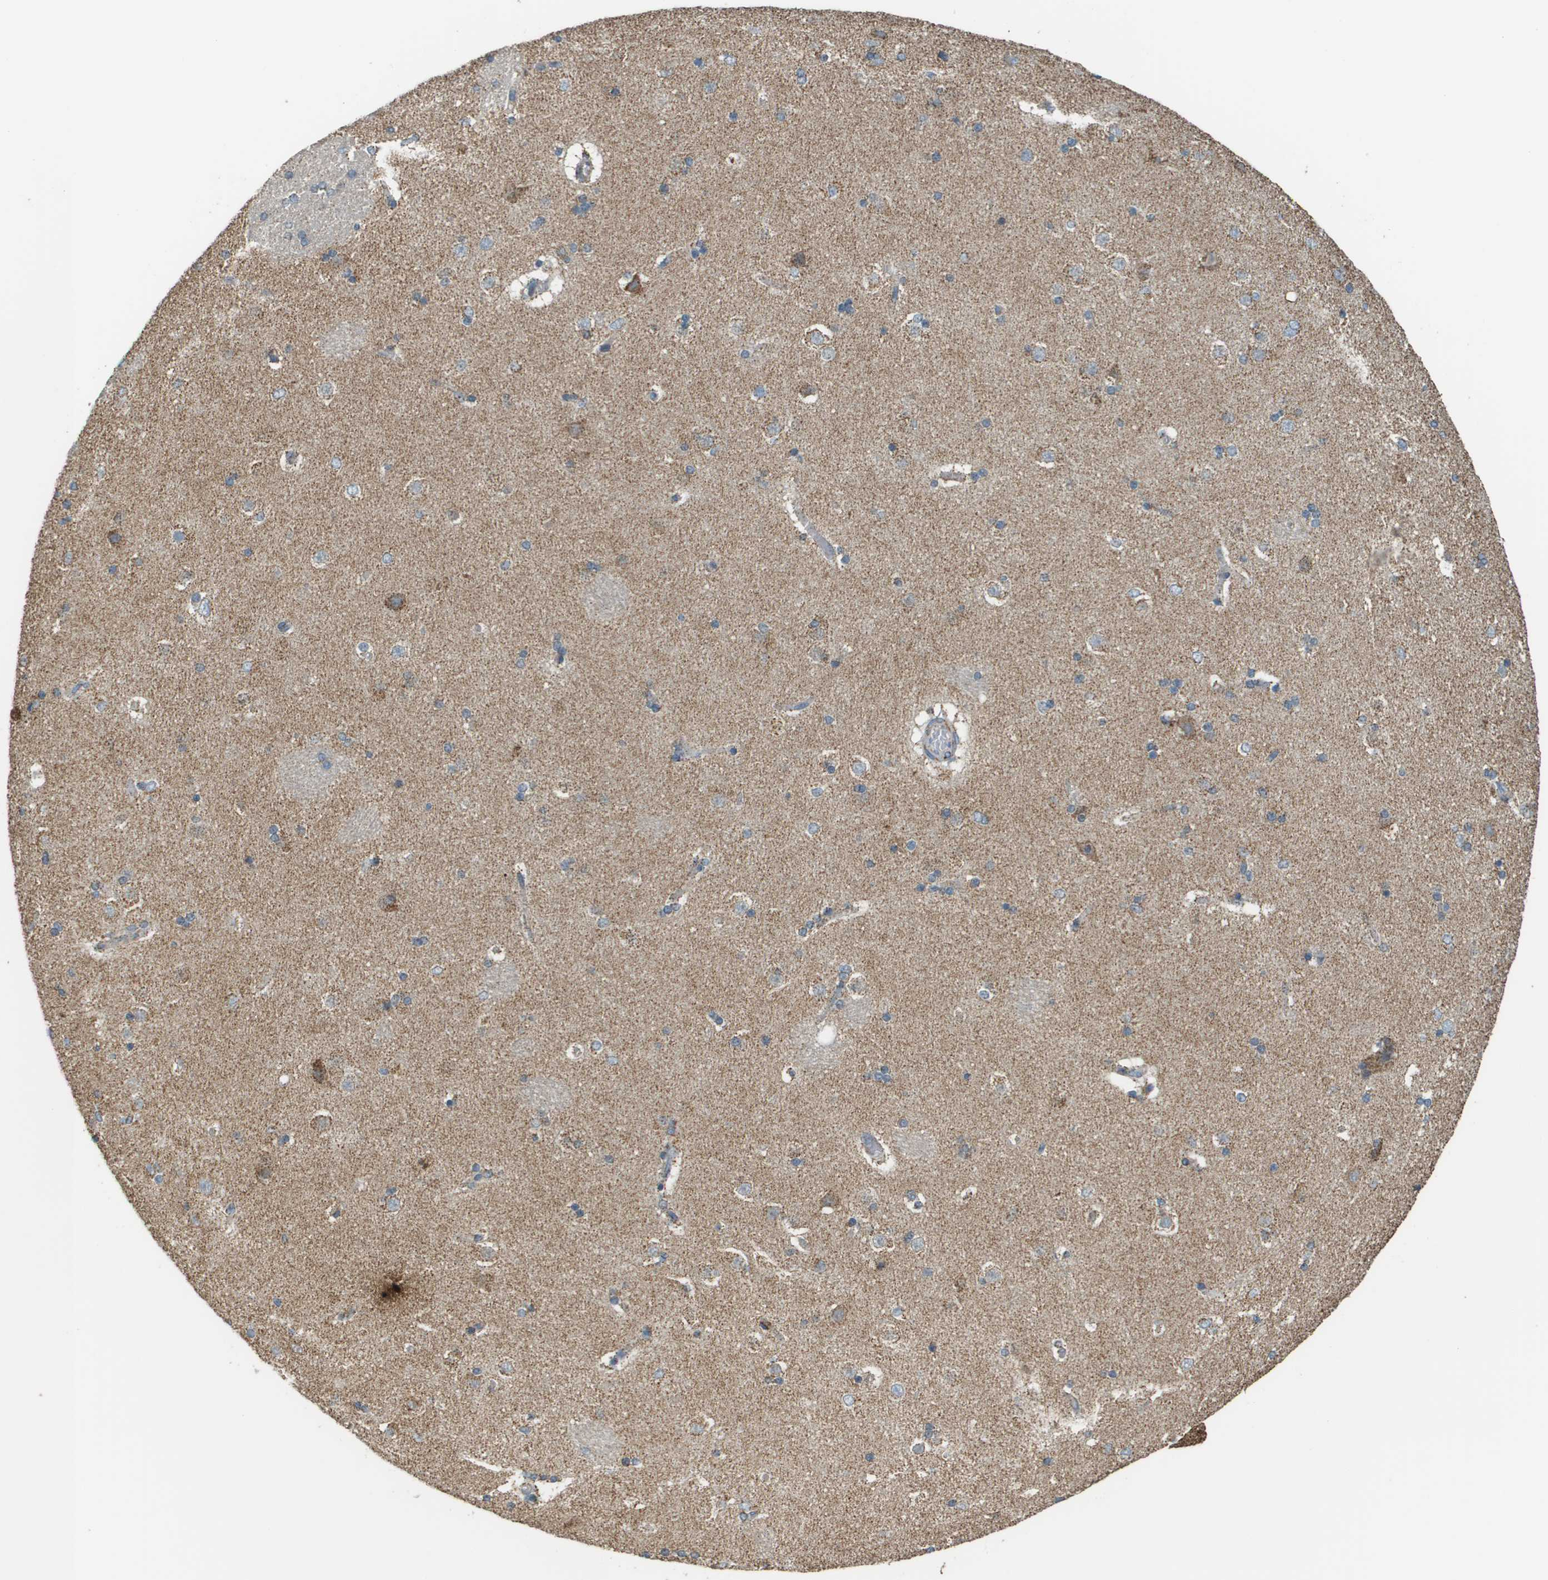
{"staining": {"intensity": "weak", "quantity": "25%-75%", "location": "cytoplasmic/membranous"}, "tissue": "caudate", "cell_type": "Glial cells", "image_type": "normal", "snomed": [{"axis": "morphology", "description": "Normal tissue, NOS"}, {"axis": "topography", "description": "Lateral ventricle wall"}], "caption": "Immunohistochemical staining of normal human caudate reveals weak cytoplasmic/membranous protein staining in approximately 25%-75% of glial cells. The staining was performed using DAB (3,3'-diaminobenzidine) to visualize the protein expression in brown, while the nuclei were stained in blue with hematoxylin (Magnification: 20x).", "gene": "FH", "patient": {"sex": "female", "age": 19}}